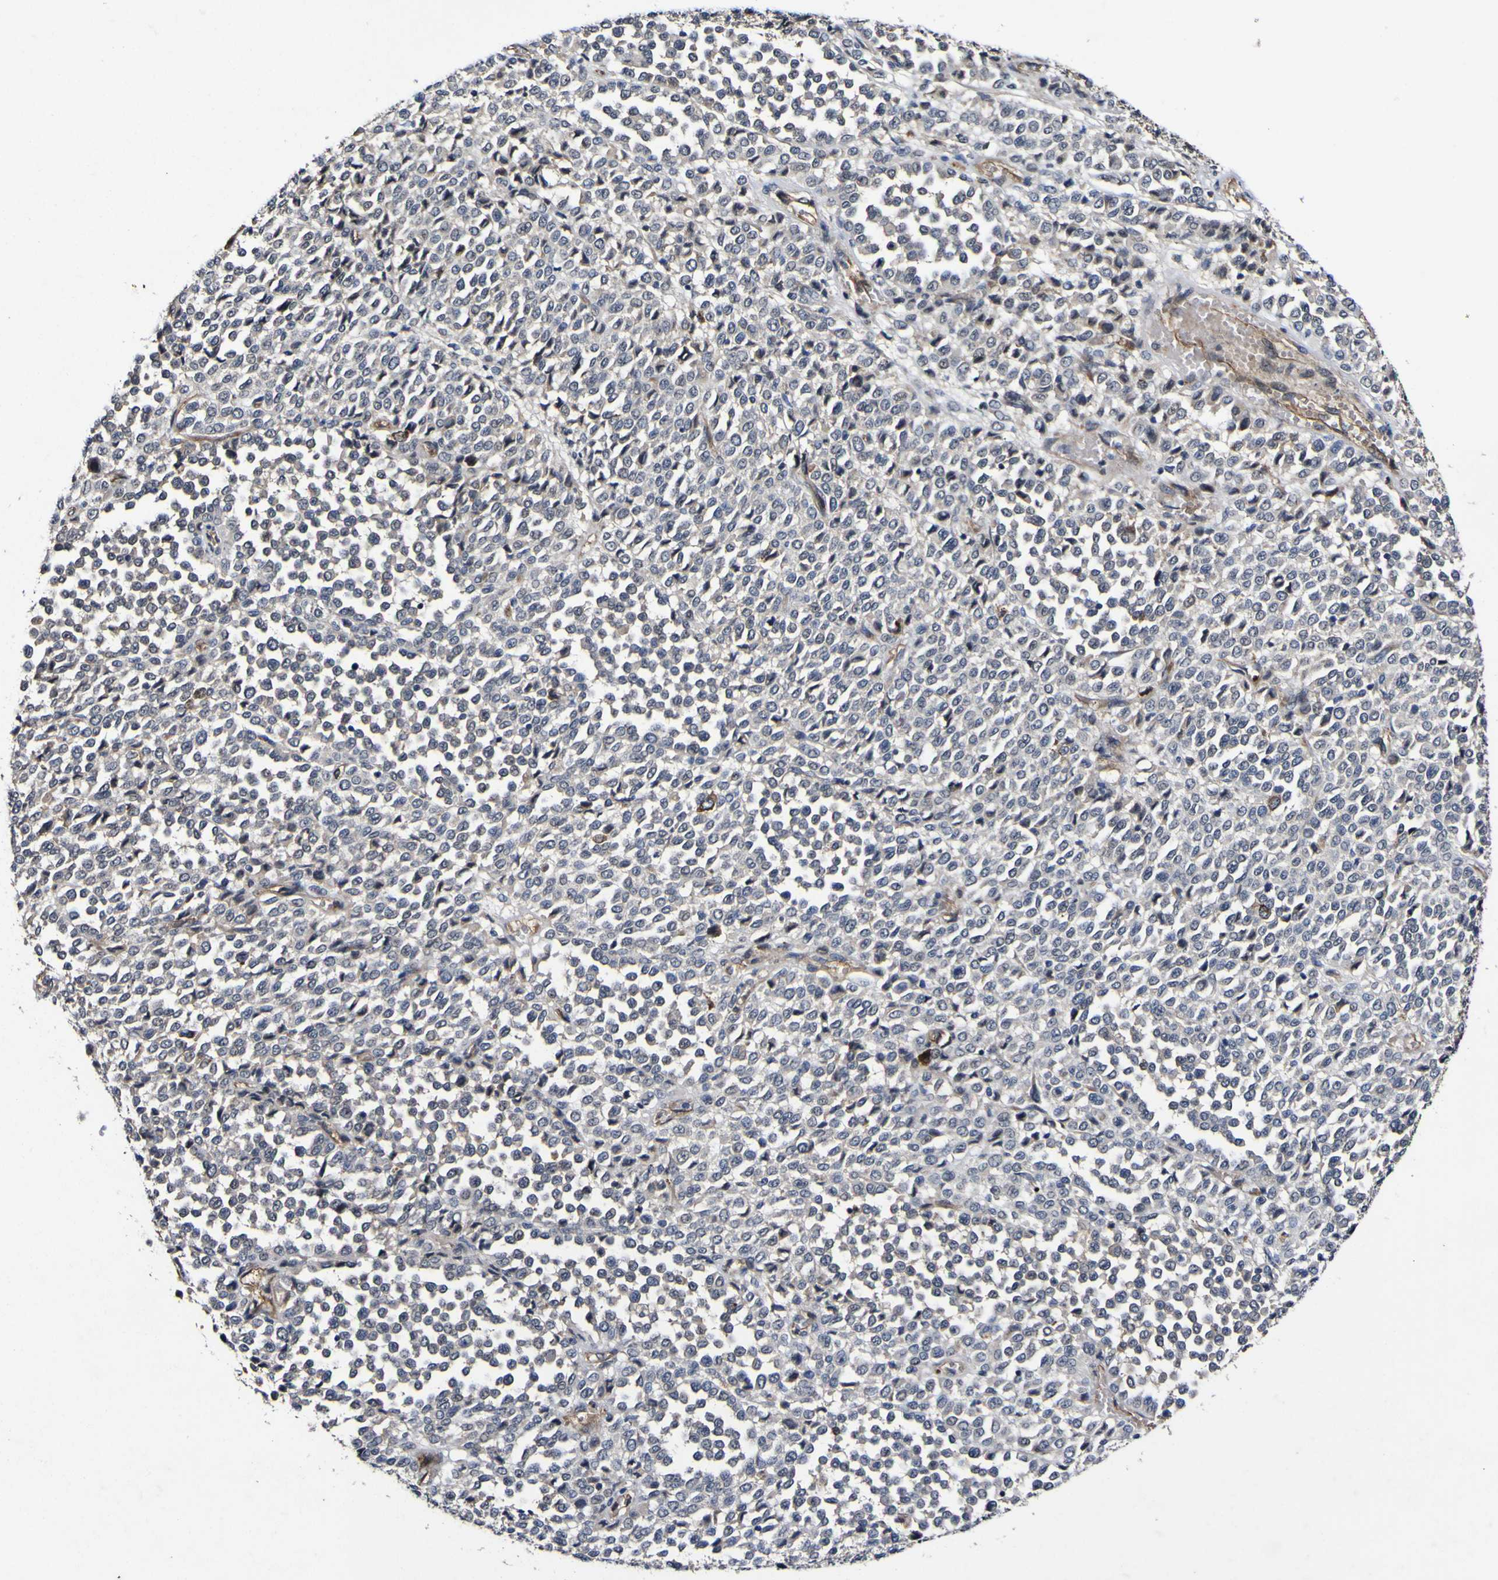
{"staining": {"intensity": "negative", "quantity": "none", "location": "none"}, "tissue": "melanoma", "cell_type": "Tumor cells", "image_type": "cancer", "snomed": [{"axis": "morphology", "description": "Malignant melanoma, Metastatic site"}, {"axis": "topography", "description": "Pancreas"}], "caption": "IHC photomicrograph of melanoma stained for a protein (brown), which demonstrates no expression in tumor cells.", "gene": "CCL2", "patient": {"sex": "female", "age": 30}}